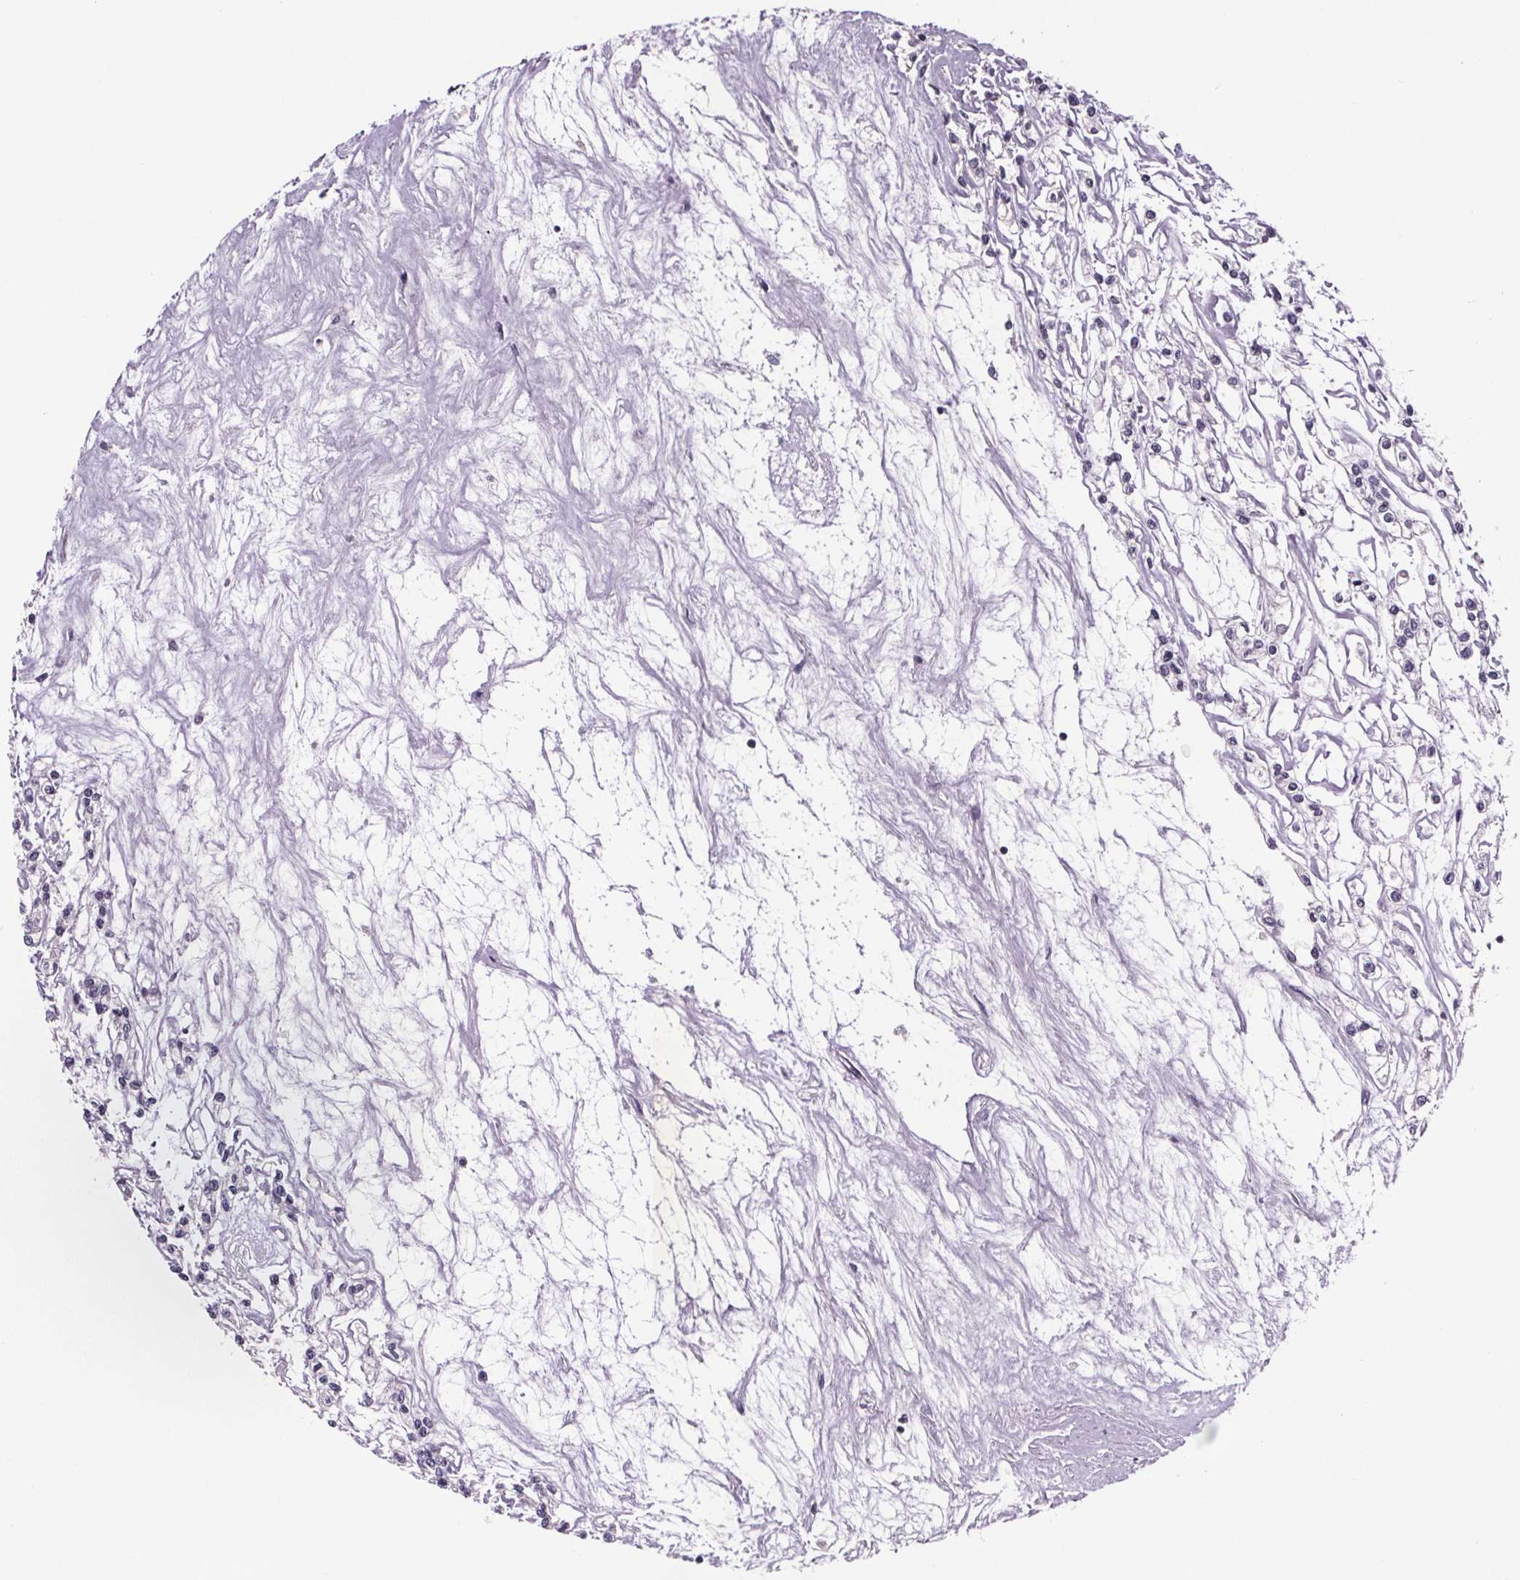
{"staining": {"intensity": "negative", "quantity": "none", "location": "none"}, "tissue": "renal cancer", "cell_type": "Tumor cells", "image_type": "cancer", "snomed": [{"axis": "morphology", "description": "Adenocarcinoma, NOS"}, {"axis": "topography", "description": "Kidney"}], "caption": "Immunohistochemistry (IHC) image of neoplastic tissue: adenocarcinoma (renal) stained with DAB demonstrates no significant protein positivity in tumor cells.", "gene": "NKX6-1", "patient": {"sex": "female", "age": 59}}